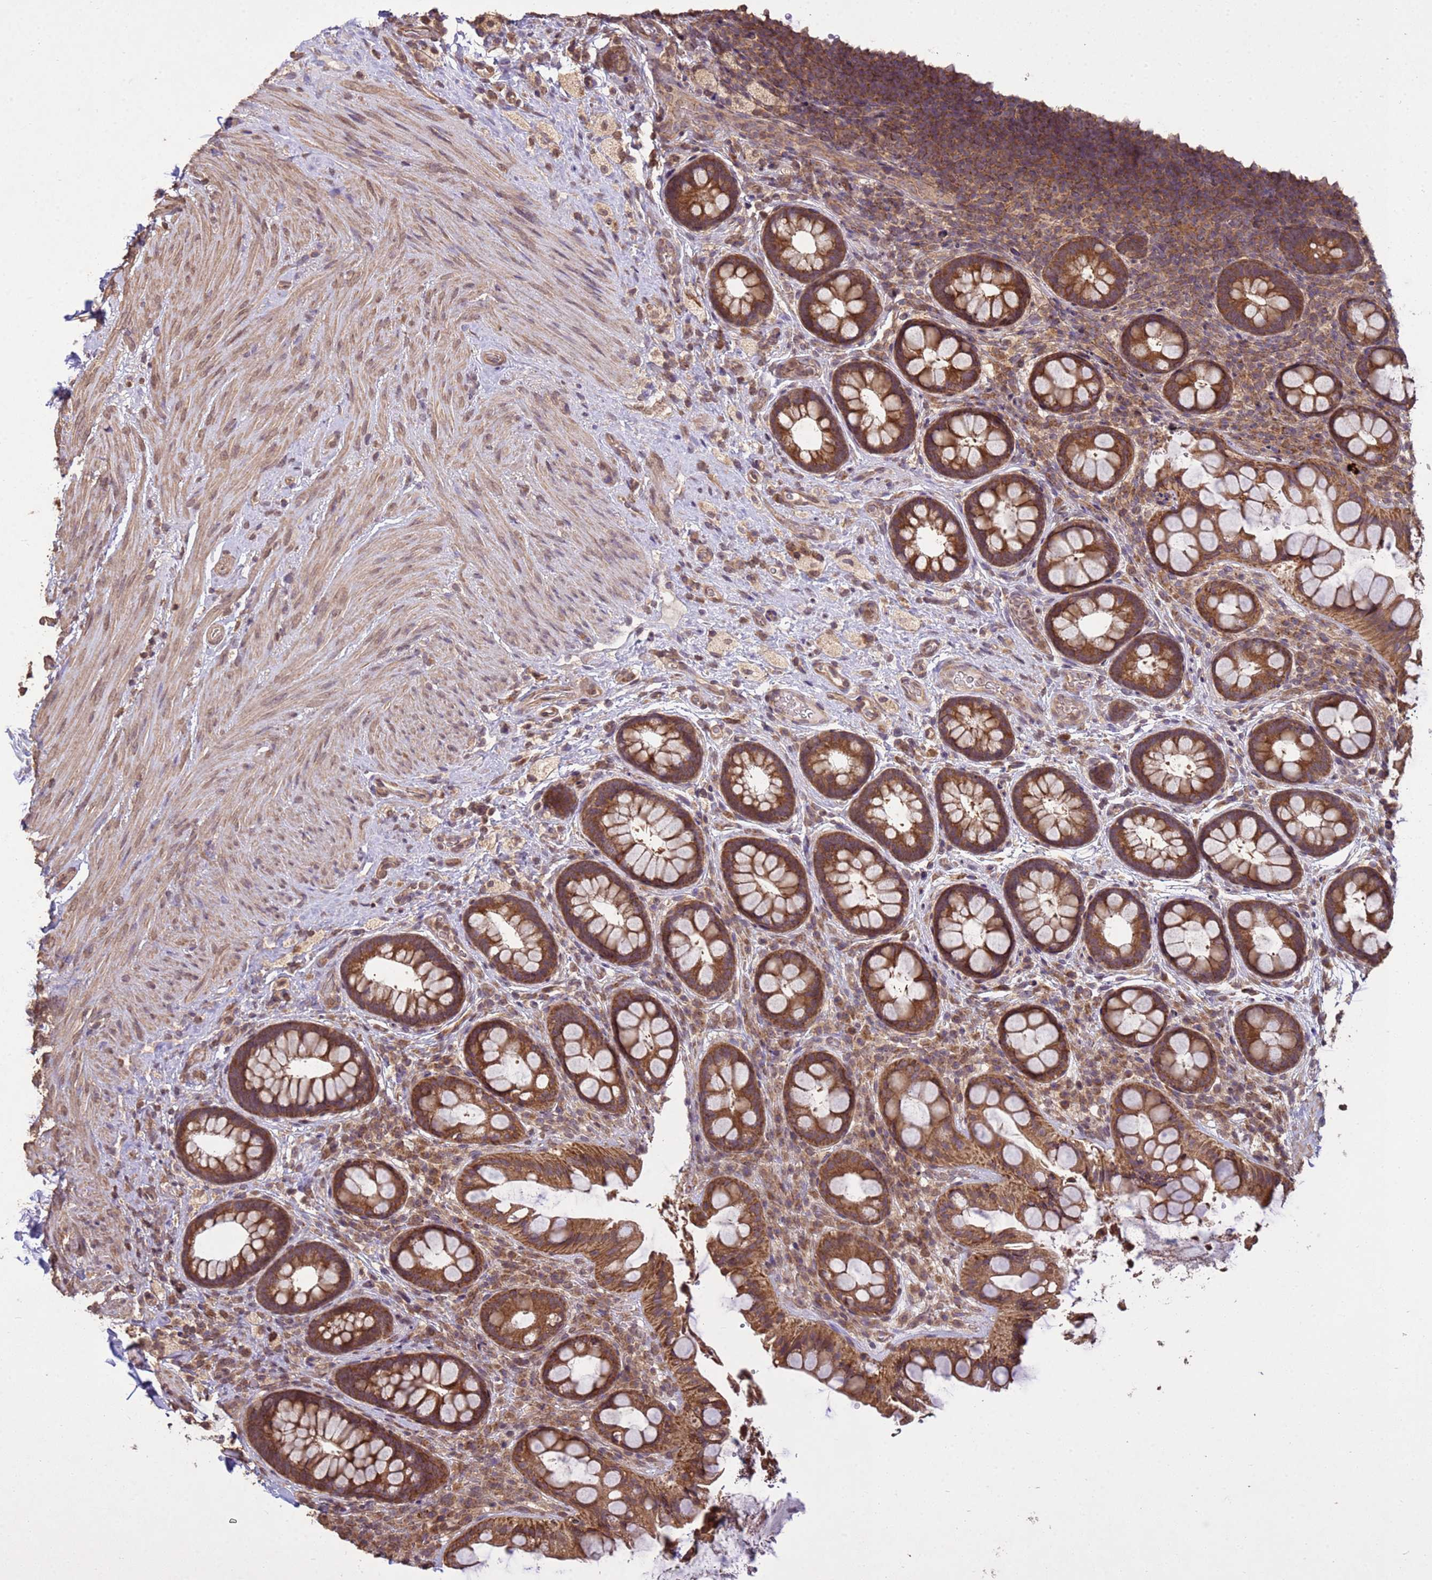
{"staining": {"intensity": "moderate", "quantity": ">75%", "location": "cytoplasmic/membranous"}, "tissue": "rectum", "cell_type": "Glandular cells", "image_type": "normal", "snomed": [{"axis": "morphology", "description": "Normal tissue, NOS"}, {"axis": "topography", "description": "Rectum"}, {"axis": "topography", "description": "Peripheral nerve tissue"}], "caption": "A high-resolution image shows IHC staining of benign rectum, which displays moderate cytoplasmic/membranous expression in approximately >75% of glandular cells.", "gene": "P2RX7", "patient": {"sex": "female", "age": 69}}